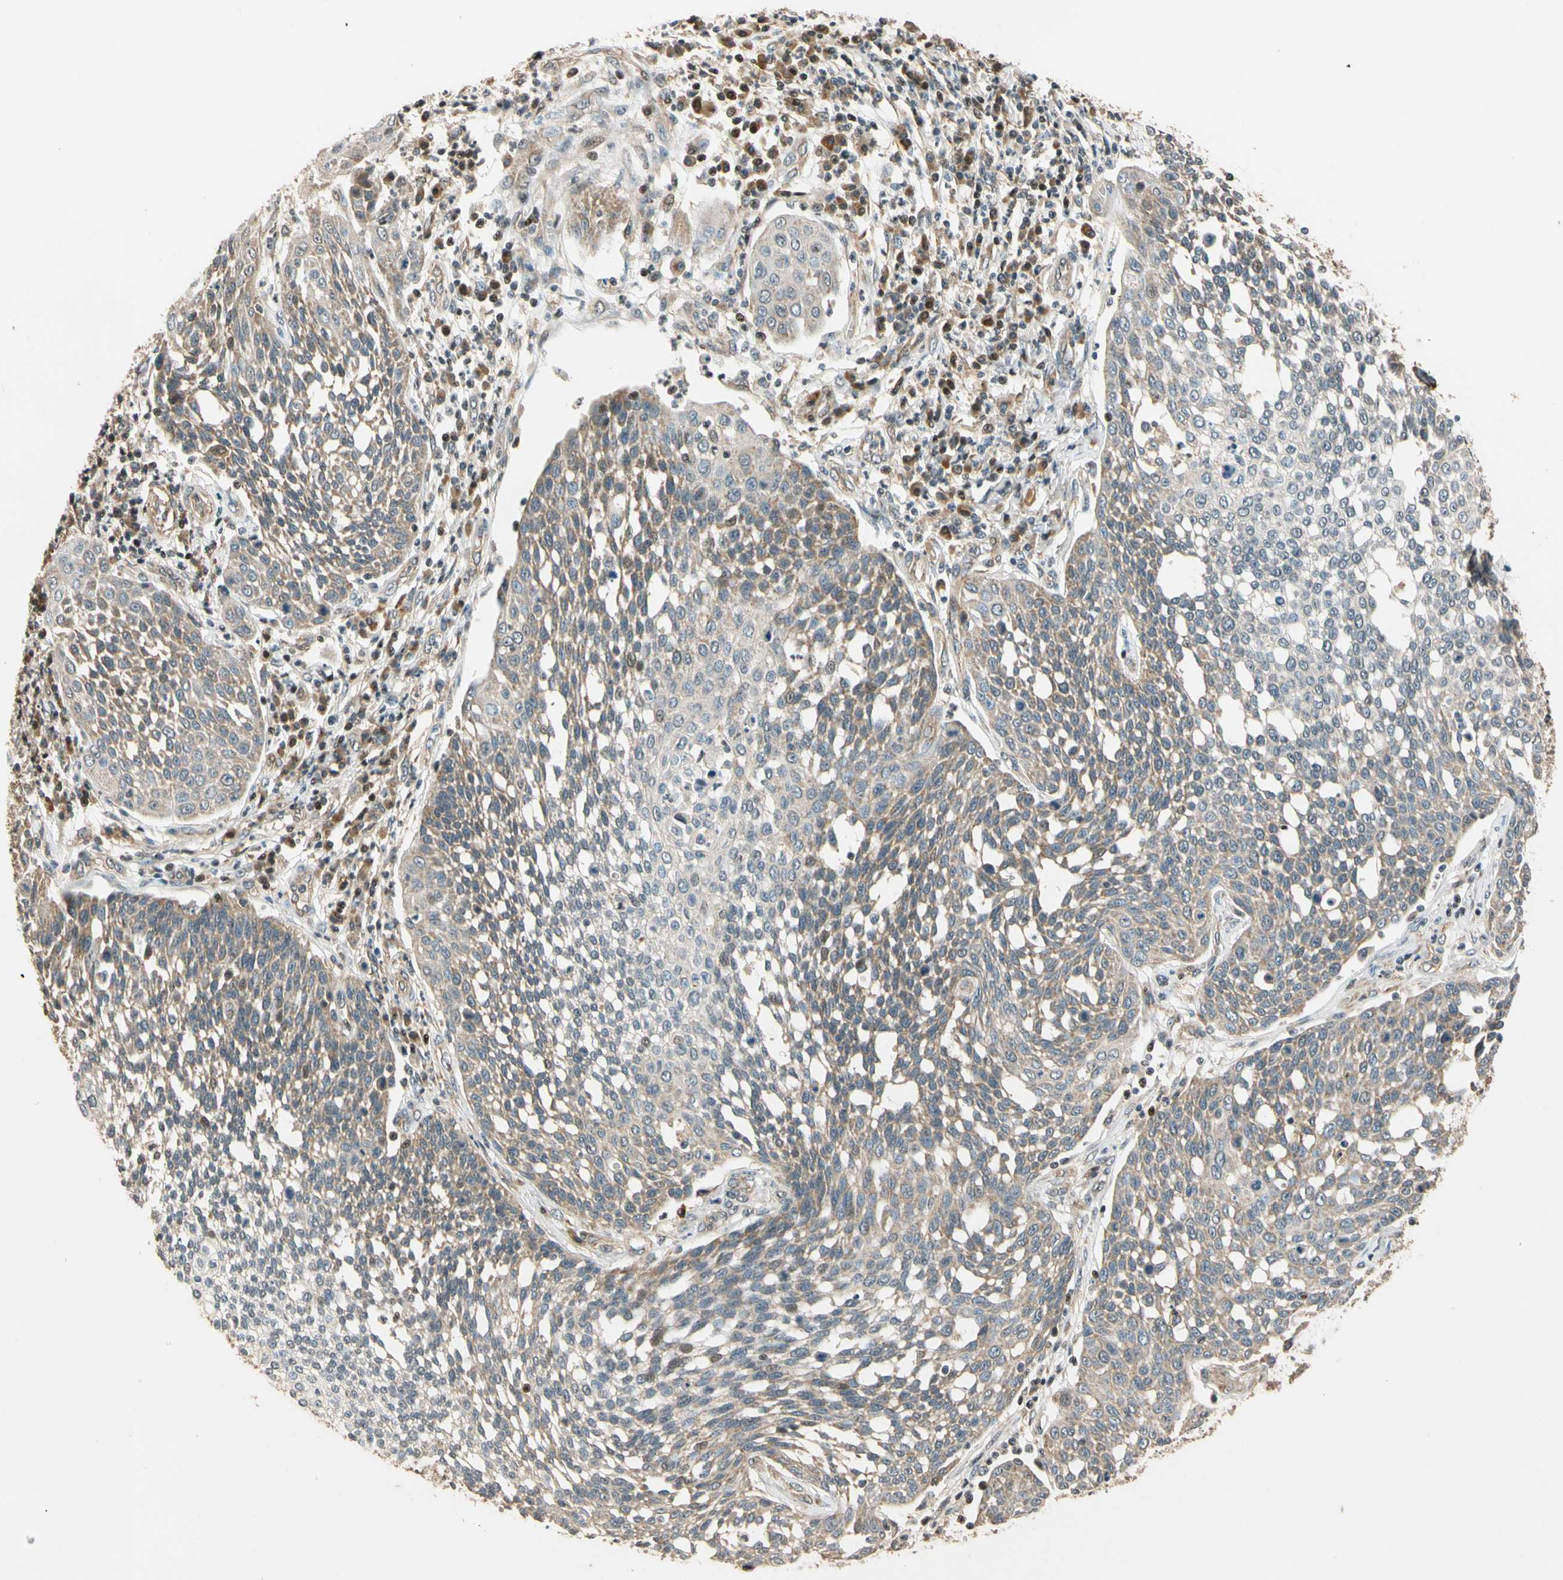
{"staining": {"intensity": "weak", "quantity": "25%-75%", "location": "cytoplasmic/membranous"}, "tissue": "cervical cancer", "cell_type": "Tumor cells", "image_type": "cancer", "snomed": [{"axis": "morphology", "description": "Squamous cell carcinoma, NOS"}, {"axis": "topography", "description": "Cervix"}], "caption": "Cervical cancer (squamous cell carcinoma) was stained to show a protein in brown. There is low levels of weak cytoplasmic/membranous staining in about 25%-75% of tumor cells.", "gene": "HECW1", "patient": {"sex": "female", "age": 34}}